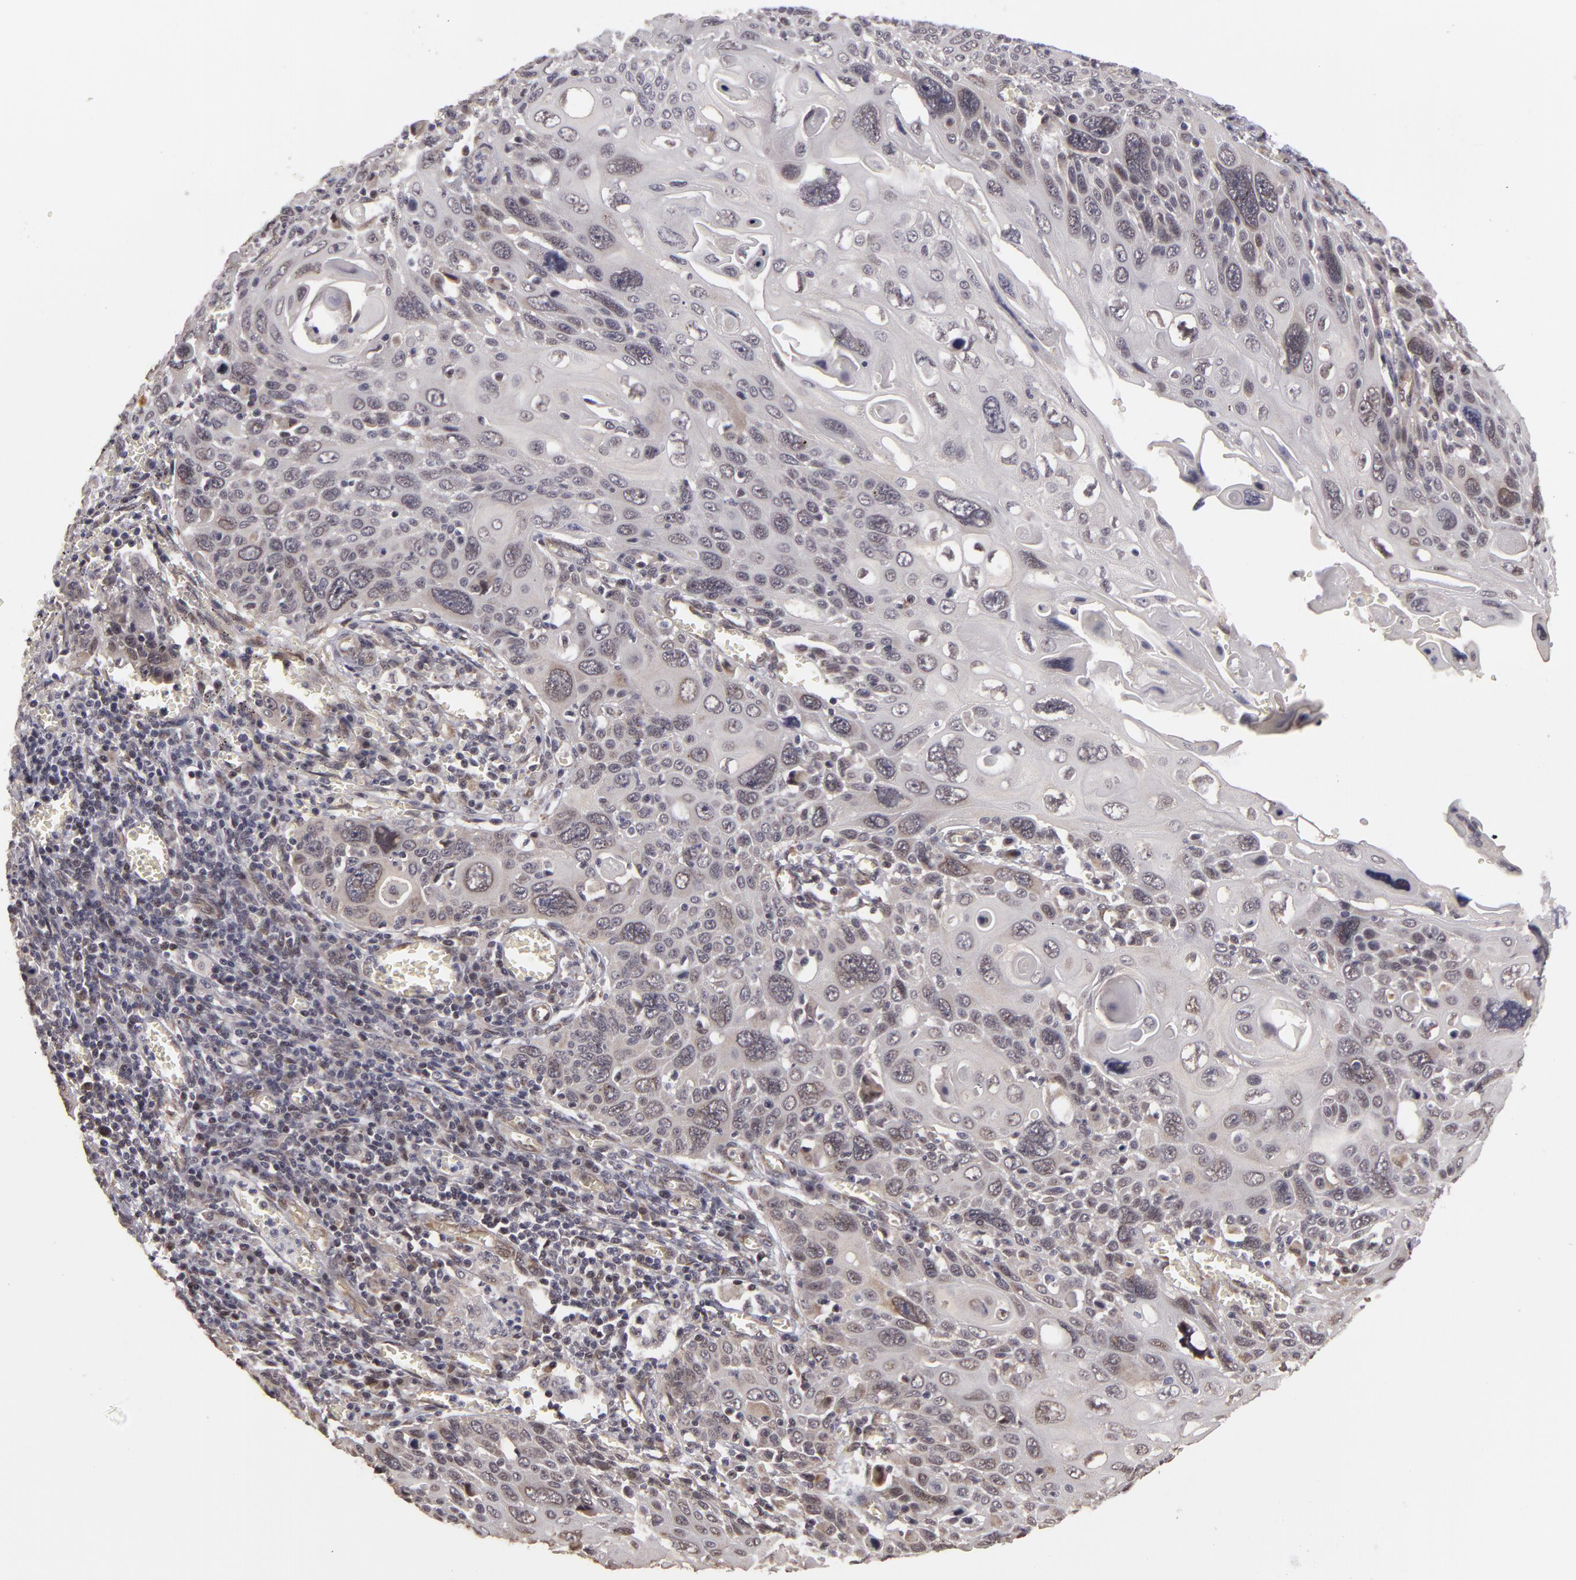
{"staining": {"intensity": "weak", "quantity": "<25%", "location": "nuclear"}, "tissue": "cervical cancer", "cell_type": "Tumor cells", "image_type": "cancer", "snomed": [{"axis": "morphology", "description": "Squamous cell carcinoma, NOS"}, {"axis": "topography", "description": "Cervix"}], "caption": "IHC histopathology image of cervical squamous cell carcinoma stained for a protein (brown), which displays no staining in tumor cells. (Stains: DAB (3,3'-diaminobenzidine) immunohistochemistry (IHC) with hematoxylin counter stain, Microscopy: brightfield microscopy at high magnification).", "gene": "ZNF133", "patient": {"sex": "female", "age": 54}}